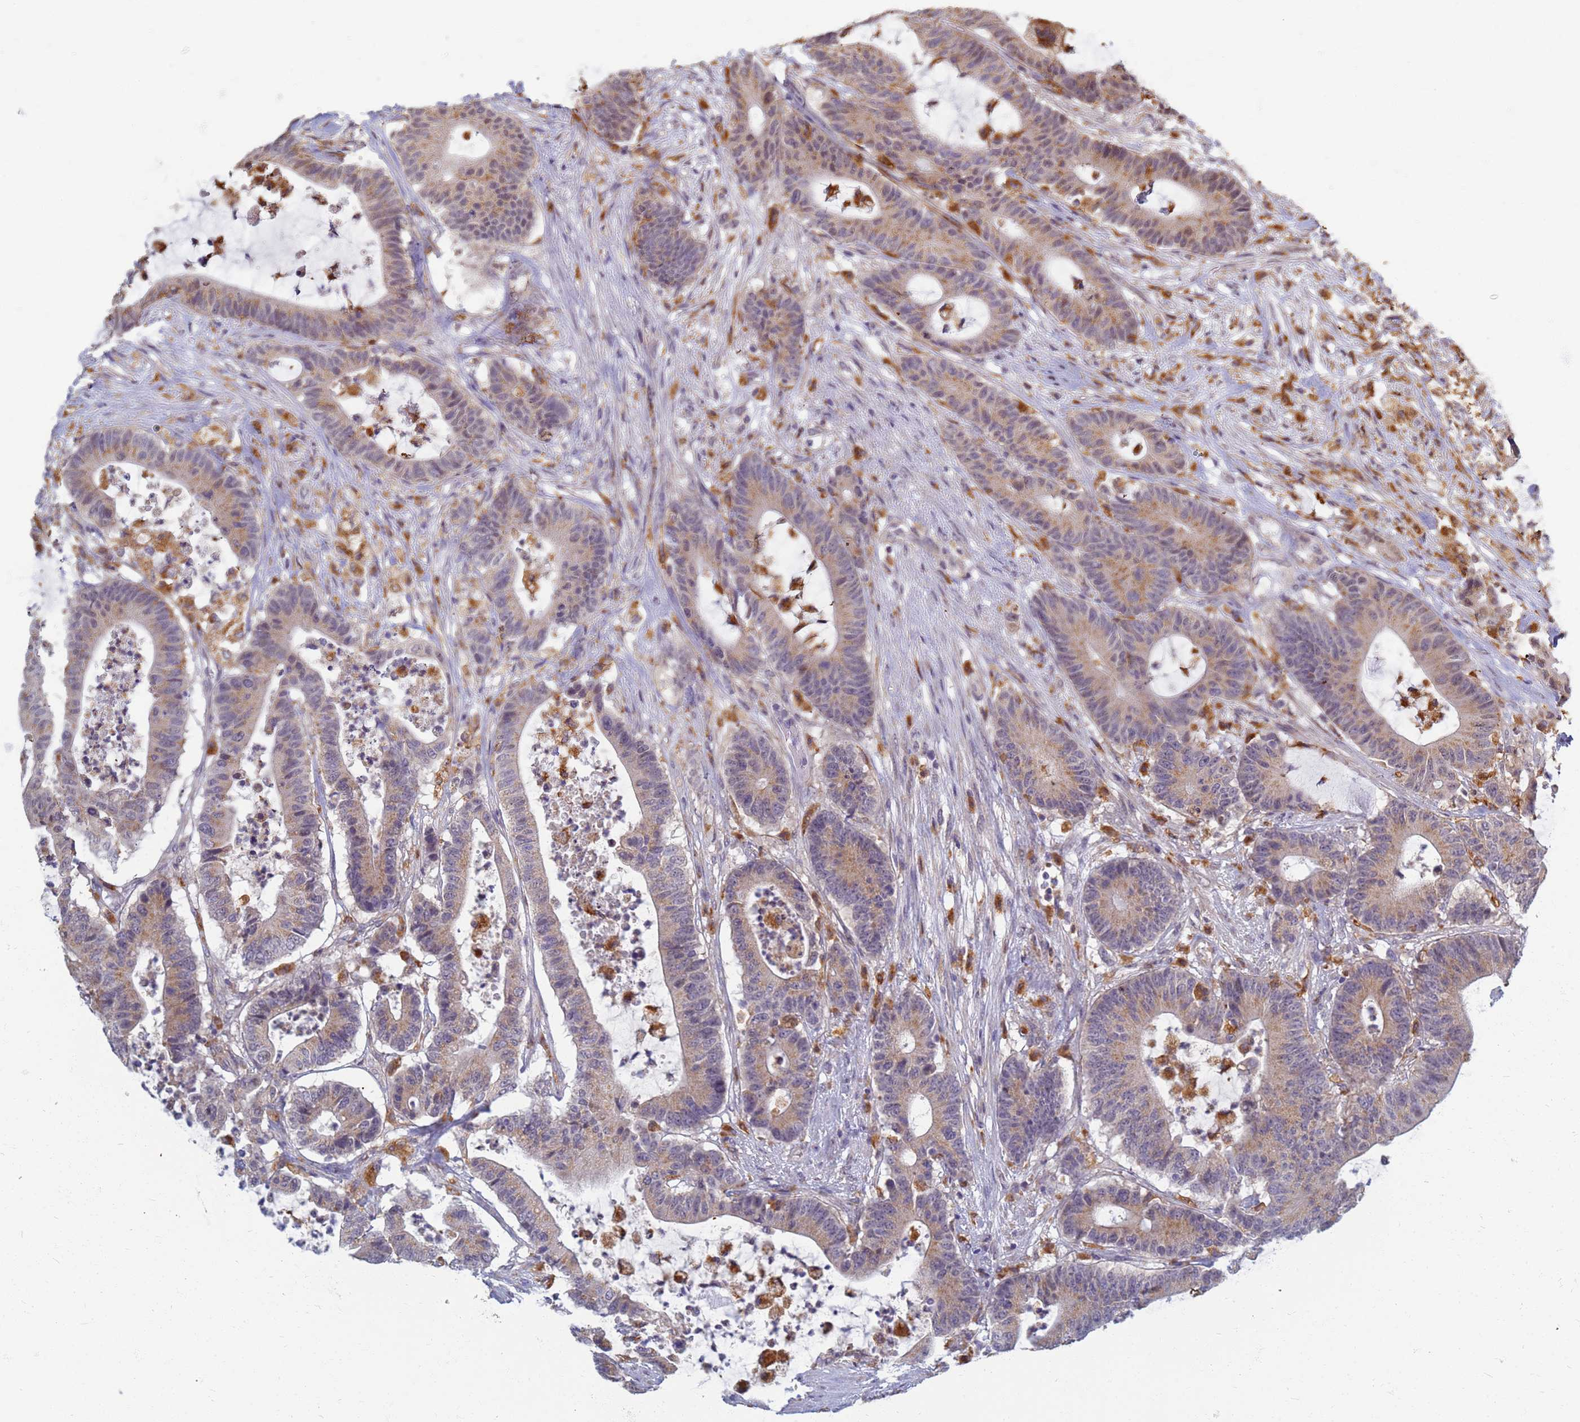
{"staining": {"intensity": "weak", "quantity": ">75%", "location": "cytoplasmic/membranous"}, "tissue": "colorectal cancer", "cell_type": "Tumor cells", "image_type": "cancer", "snomed": [{"axis": "morphology", "description": "Adenocarcinoma, NOS"}, {"axis": "topography", "description": "Colon"}], "caption": "Human colorectal cancer stained with a brown dye shows weak cytoplasmic/membranous positive positivity in approximately >75% of tumor cells.", "gene": "ATP6V1E1", "patient": {"sex": "female", "age": 84}}